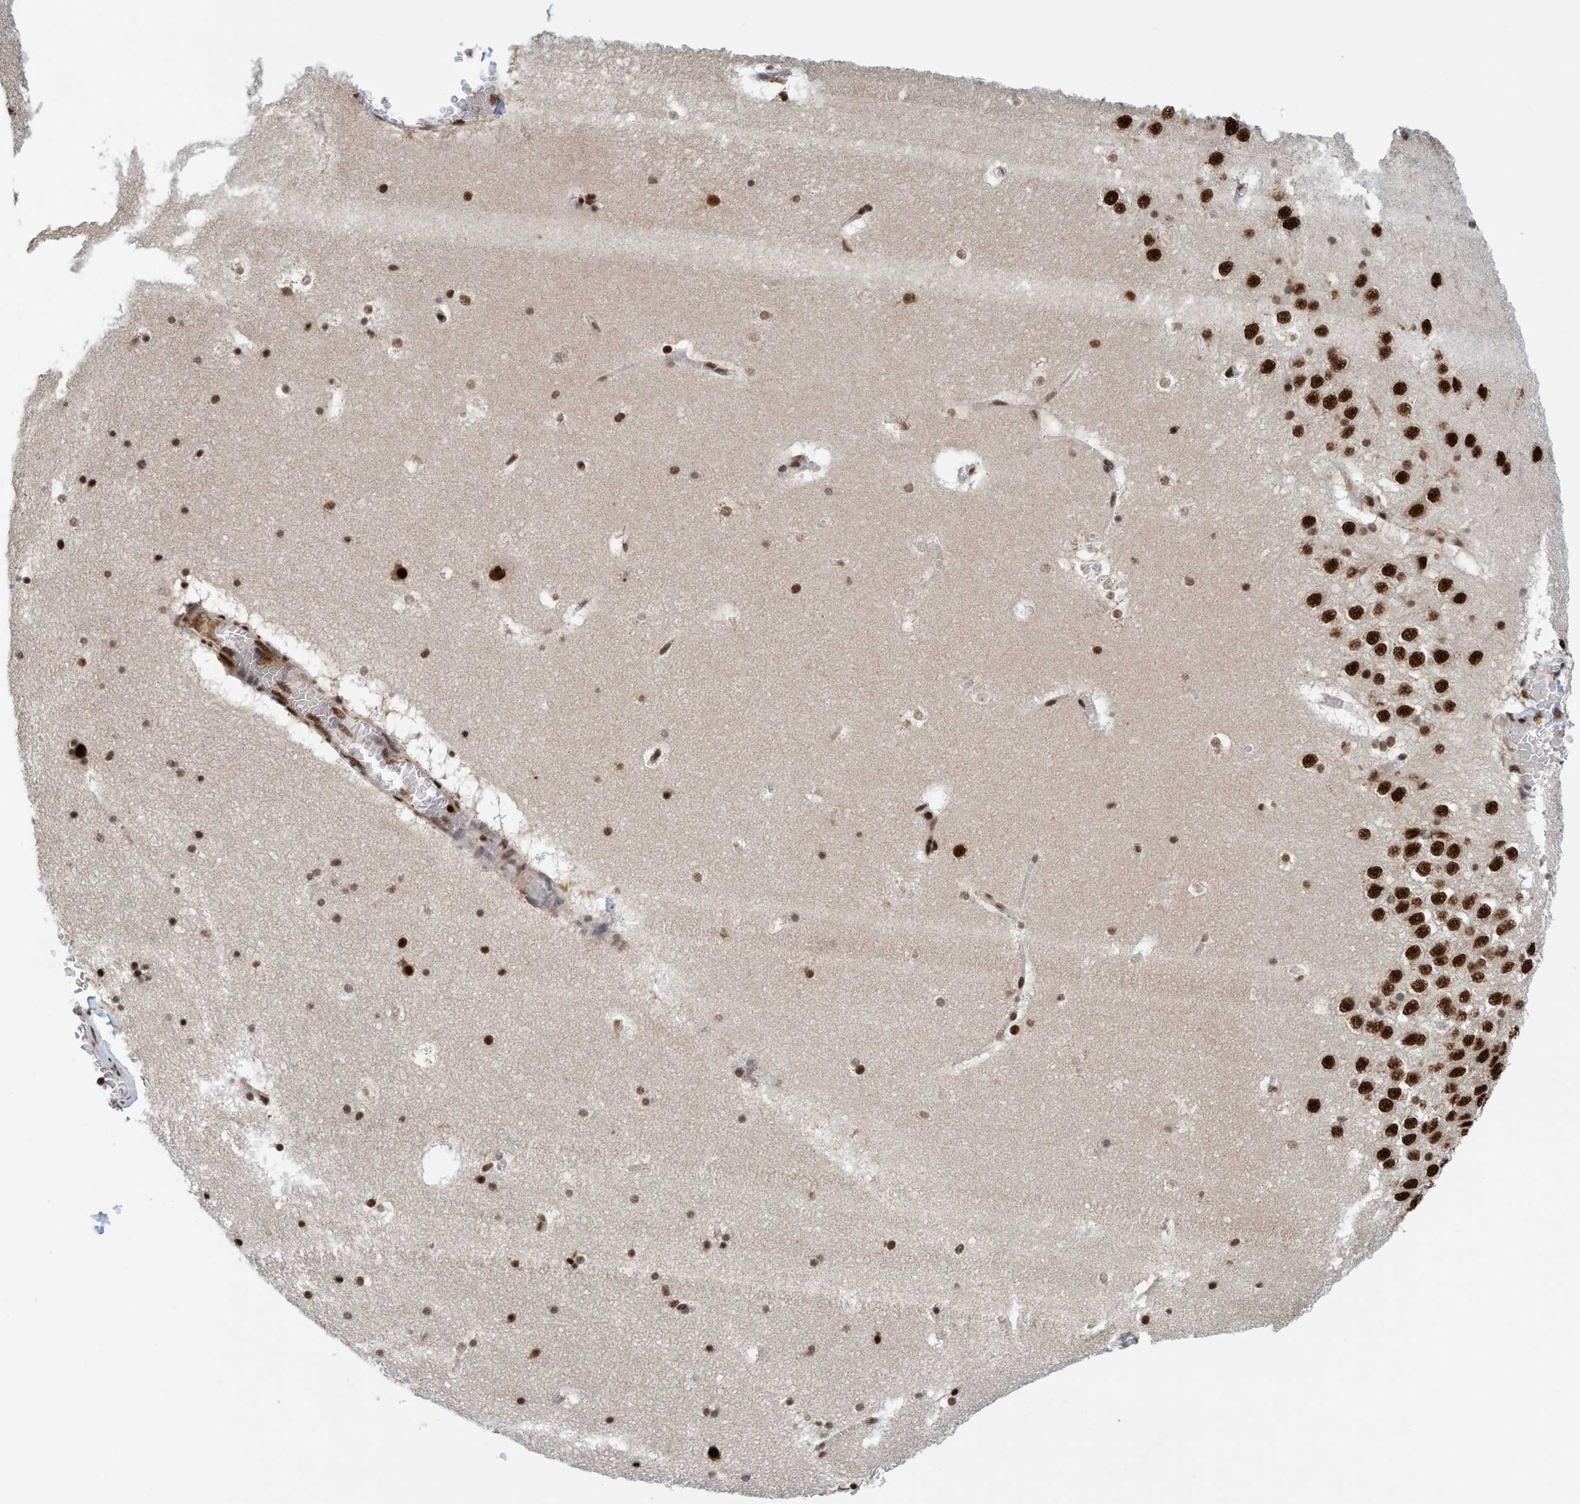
{"staining": {"intensity": "strong", "quantity": "25%-75%", "location": "nuclear"}, "tissue": "hippocampus", "cell_type": "Glial cells", "image_type": "normal", "snomed": [{"axis": "morphology", "description": "Normal tissue, NOS"}, {"axis": "topography", "description": "Hippocampus"}], "caption": "A brown stain highlights strong nuclear positivity of a protein in glial cells of normal human hippocampus.", "gene": "SMCR8", "patient": {"sex": "male", "age": 45}}